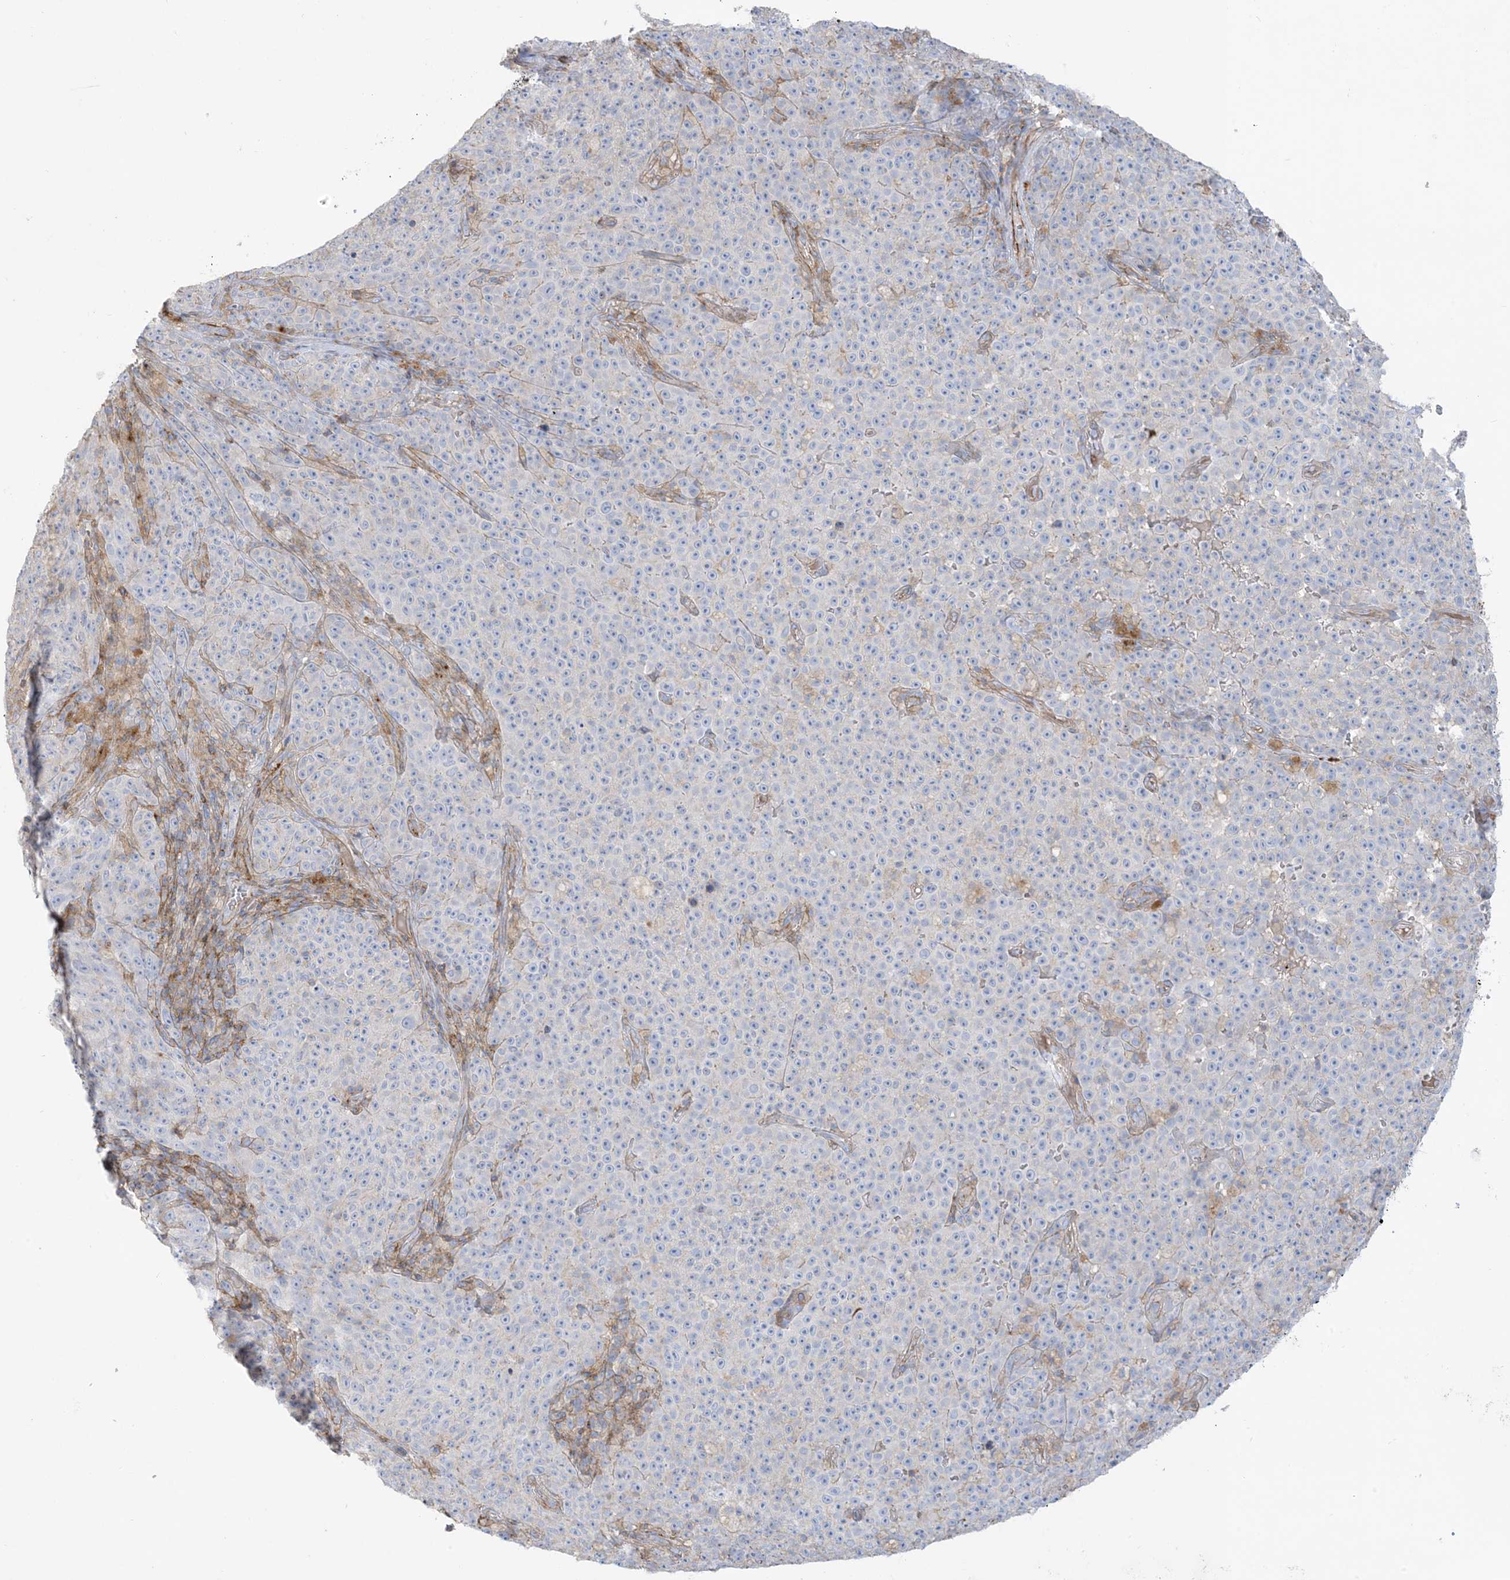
{"staining": {"intensity": "negative", "quantity": "none", "location": "none"}, "tissue": "melanoma", "cell_type": "Tumor cells", "image_type": "cancer", "snomed": [{"axis": "morphology", "description": "Malignant melanoma, NOS"}, {"axis": "topography", "description": "Skin"}], "caption": "High power microscopy image of an immunohistochemistry micrograph of melanoma, revealing no significant expression in tumor cells.", "gene": "GTF3C2", "patient": {"sex": "female", "age": 82}}